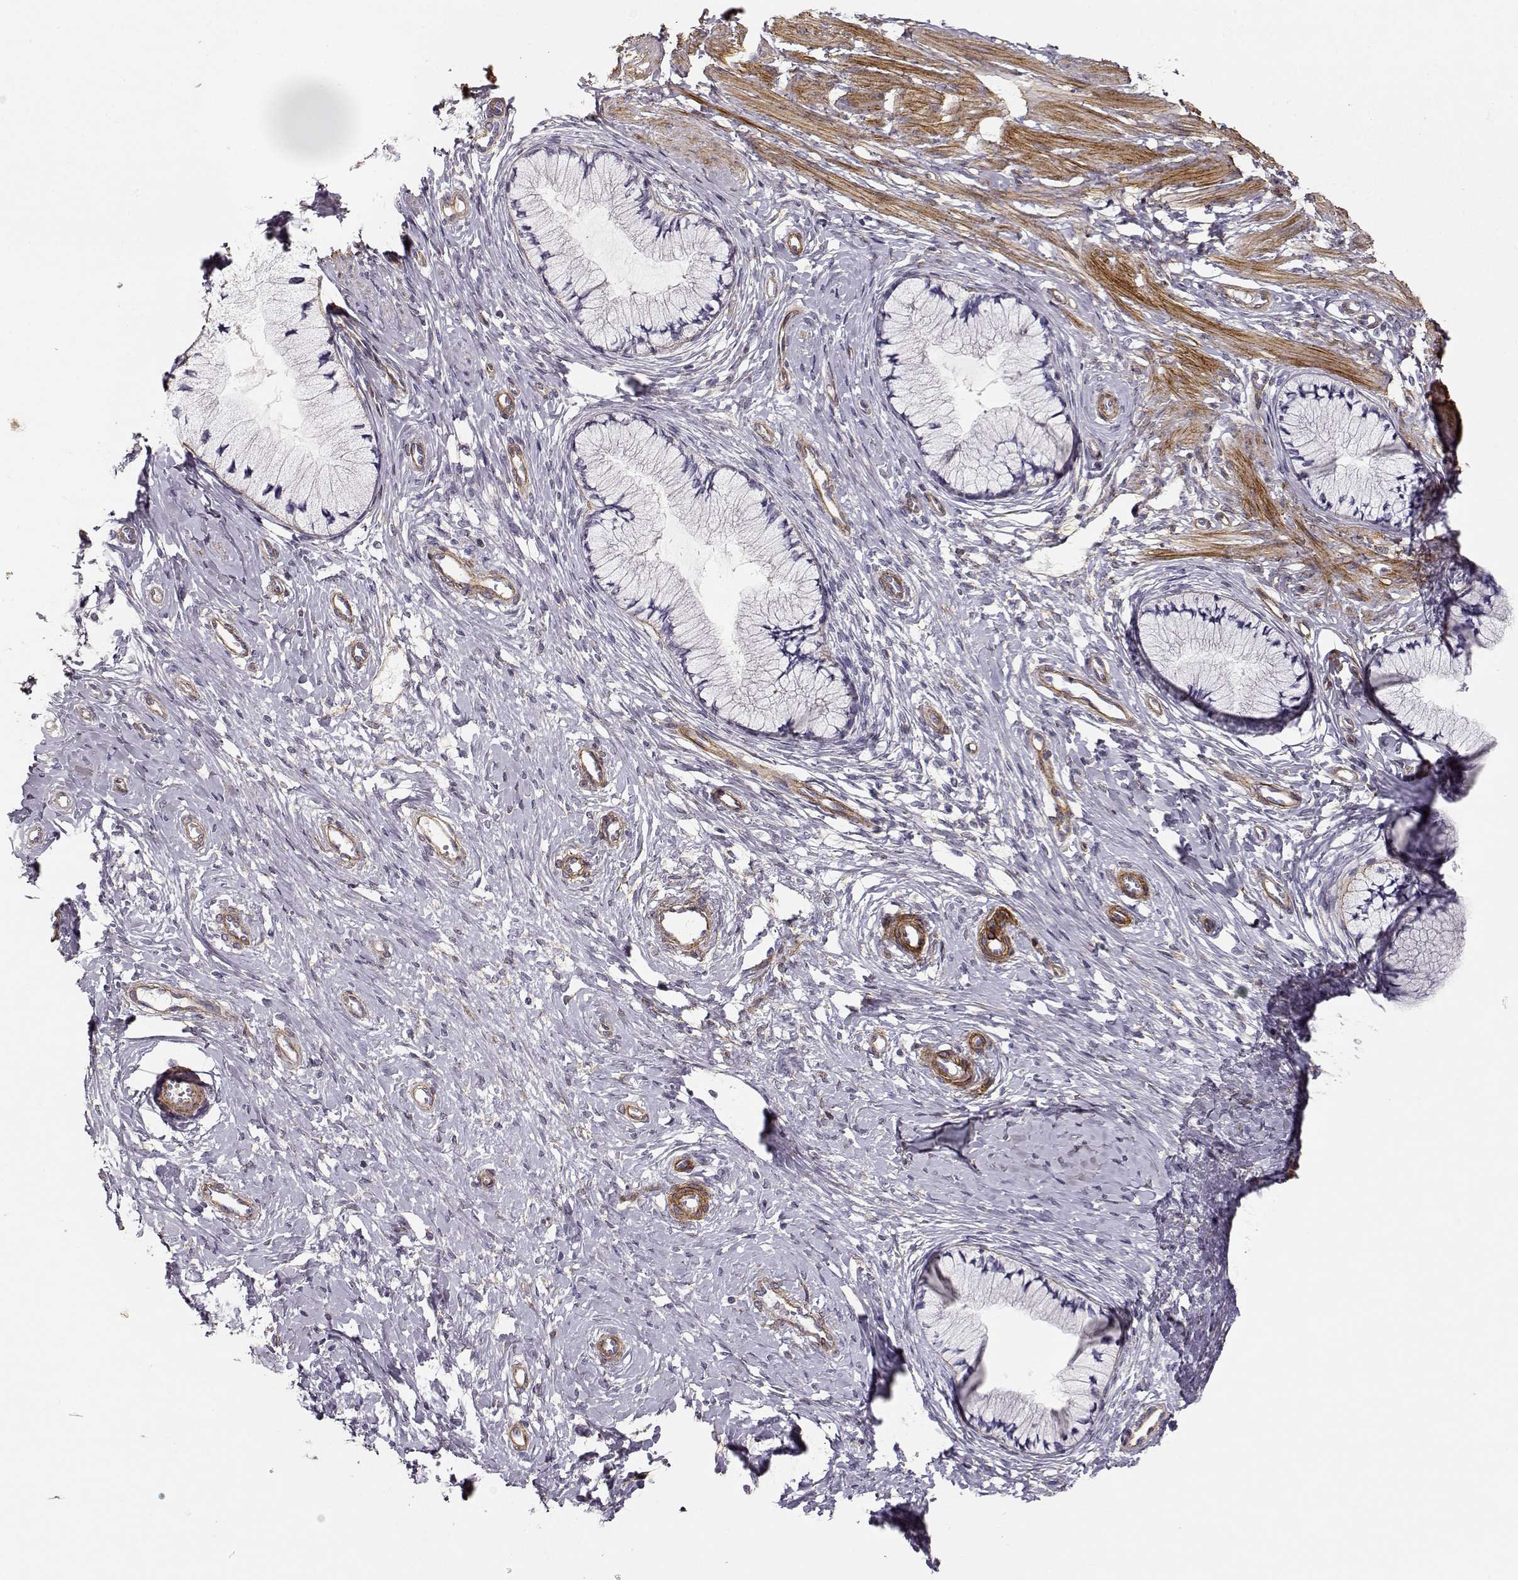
{"staining": {"intensity": "negative", "quantity": "none", "location": "none"}, "tissue": "cervix", "cell_type": "Glandular cells", "image_type": "normal", "snomed": [{"axis": "morphology", "description": "Normal tissue, NOS"}, {"axis": "topography", "description": "Cervix"}], "caption": "High power microscopy image of an IHC photomicrograph of unremarkable cervix, revealing no significant expression in glandular cells.", "gene": "LAMC1", "patient": {"sex": "female", "age": 37}}